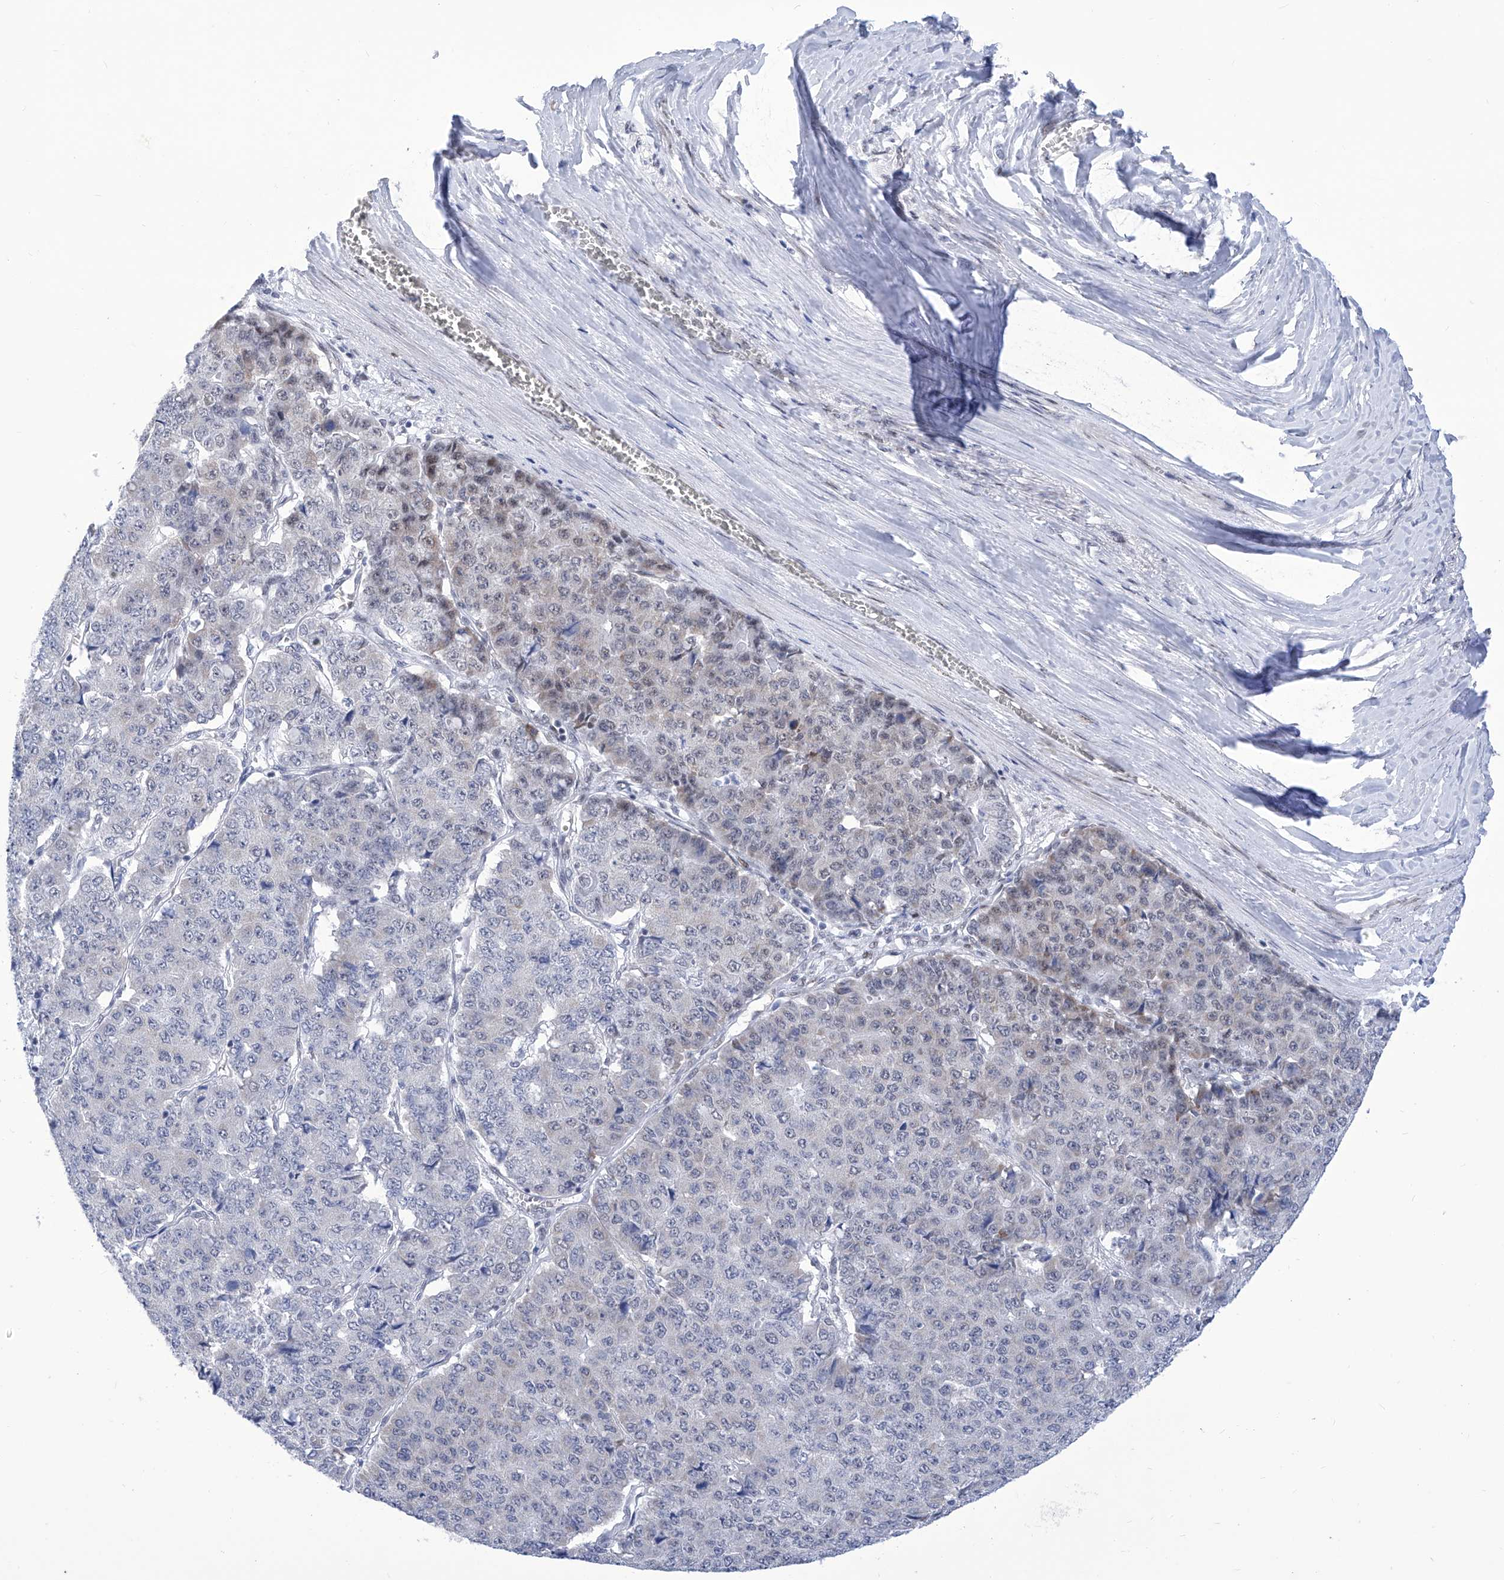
{"staining": {"intensity": "weak", "quantity": "<25%", "location": "nuclear"}, "tissue": "pancreatic cancer", "cell_type": "Tumor cells", "image_type": "cancer", "snomed": [{"axis": "morphology", "description": "Adenocarcinoma, NOS"}, {"axis": "topography", "description": "Pancreas"}], "caption": "Photomicrograph shows no protein expression in tumor cells of pancreatic cancer tissue.", "gene": "SART1", "patient": {"sex": "male", "age": 50}}